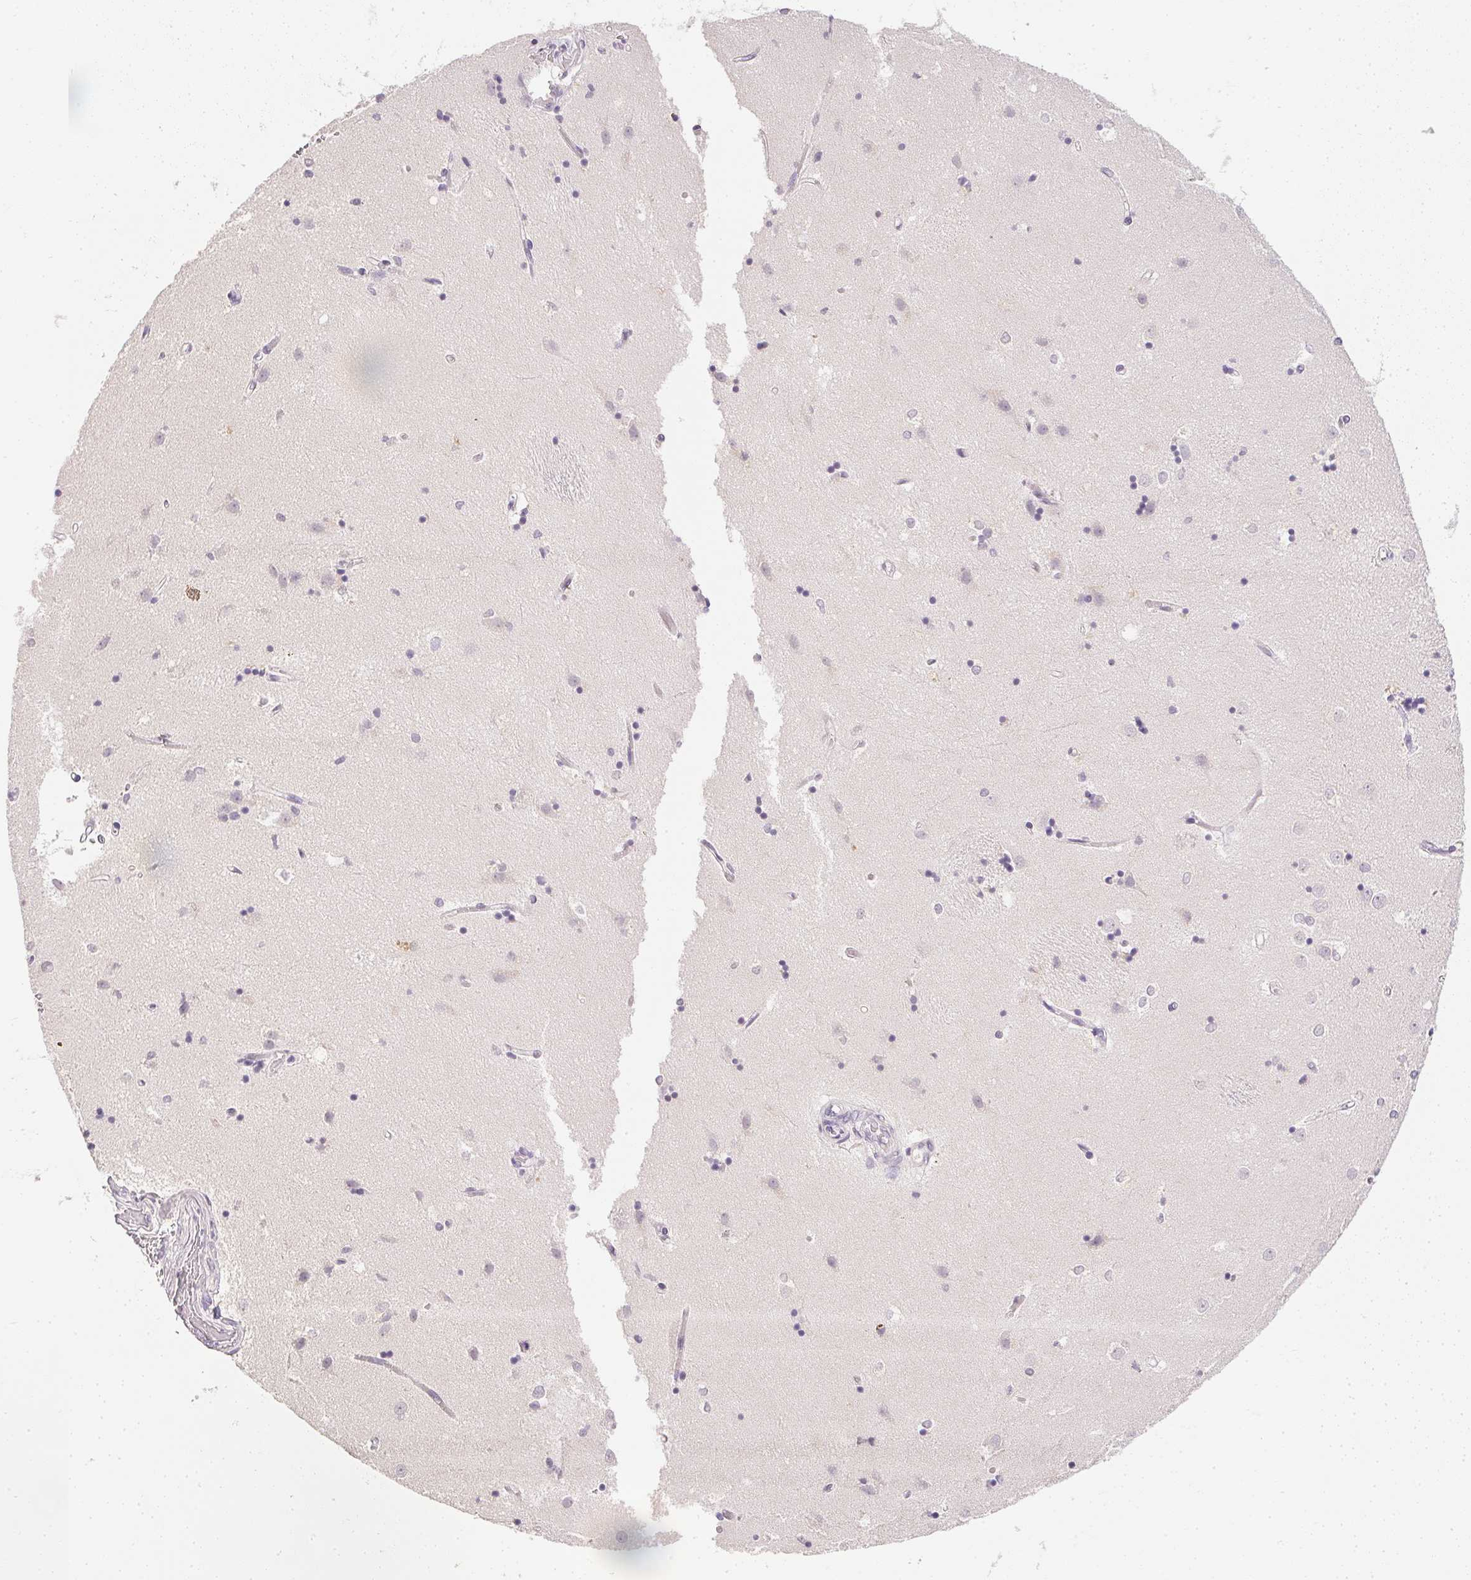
{"staining": {"intensity": "negative", "quantity": "none", "location": "none"}, "tissue": "caudate", "cell_type": "Glial cells", "image_type": "normal", "snomed": [{"axis": "morphology", "description": "Normal tissue, NOS"}, {"axis": "topography", "description": "Lateral ventricle wall"}], "caption": "Immunohistochemistry (IHC) histopathology image of normal human caudate stained for a protein (brown), which demonstrates no positivity in glial cells. The staining was performed using DAB (3,3'-diaminobenzidine) to visualize the protein expression in brown, while the nuclei were stained in blue with hematoxylin (Magnification: 20x).", "gene": "PPY", "patient": {"sex": "male", "age": 54}}